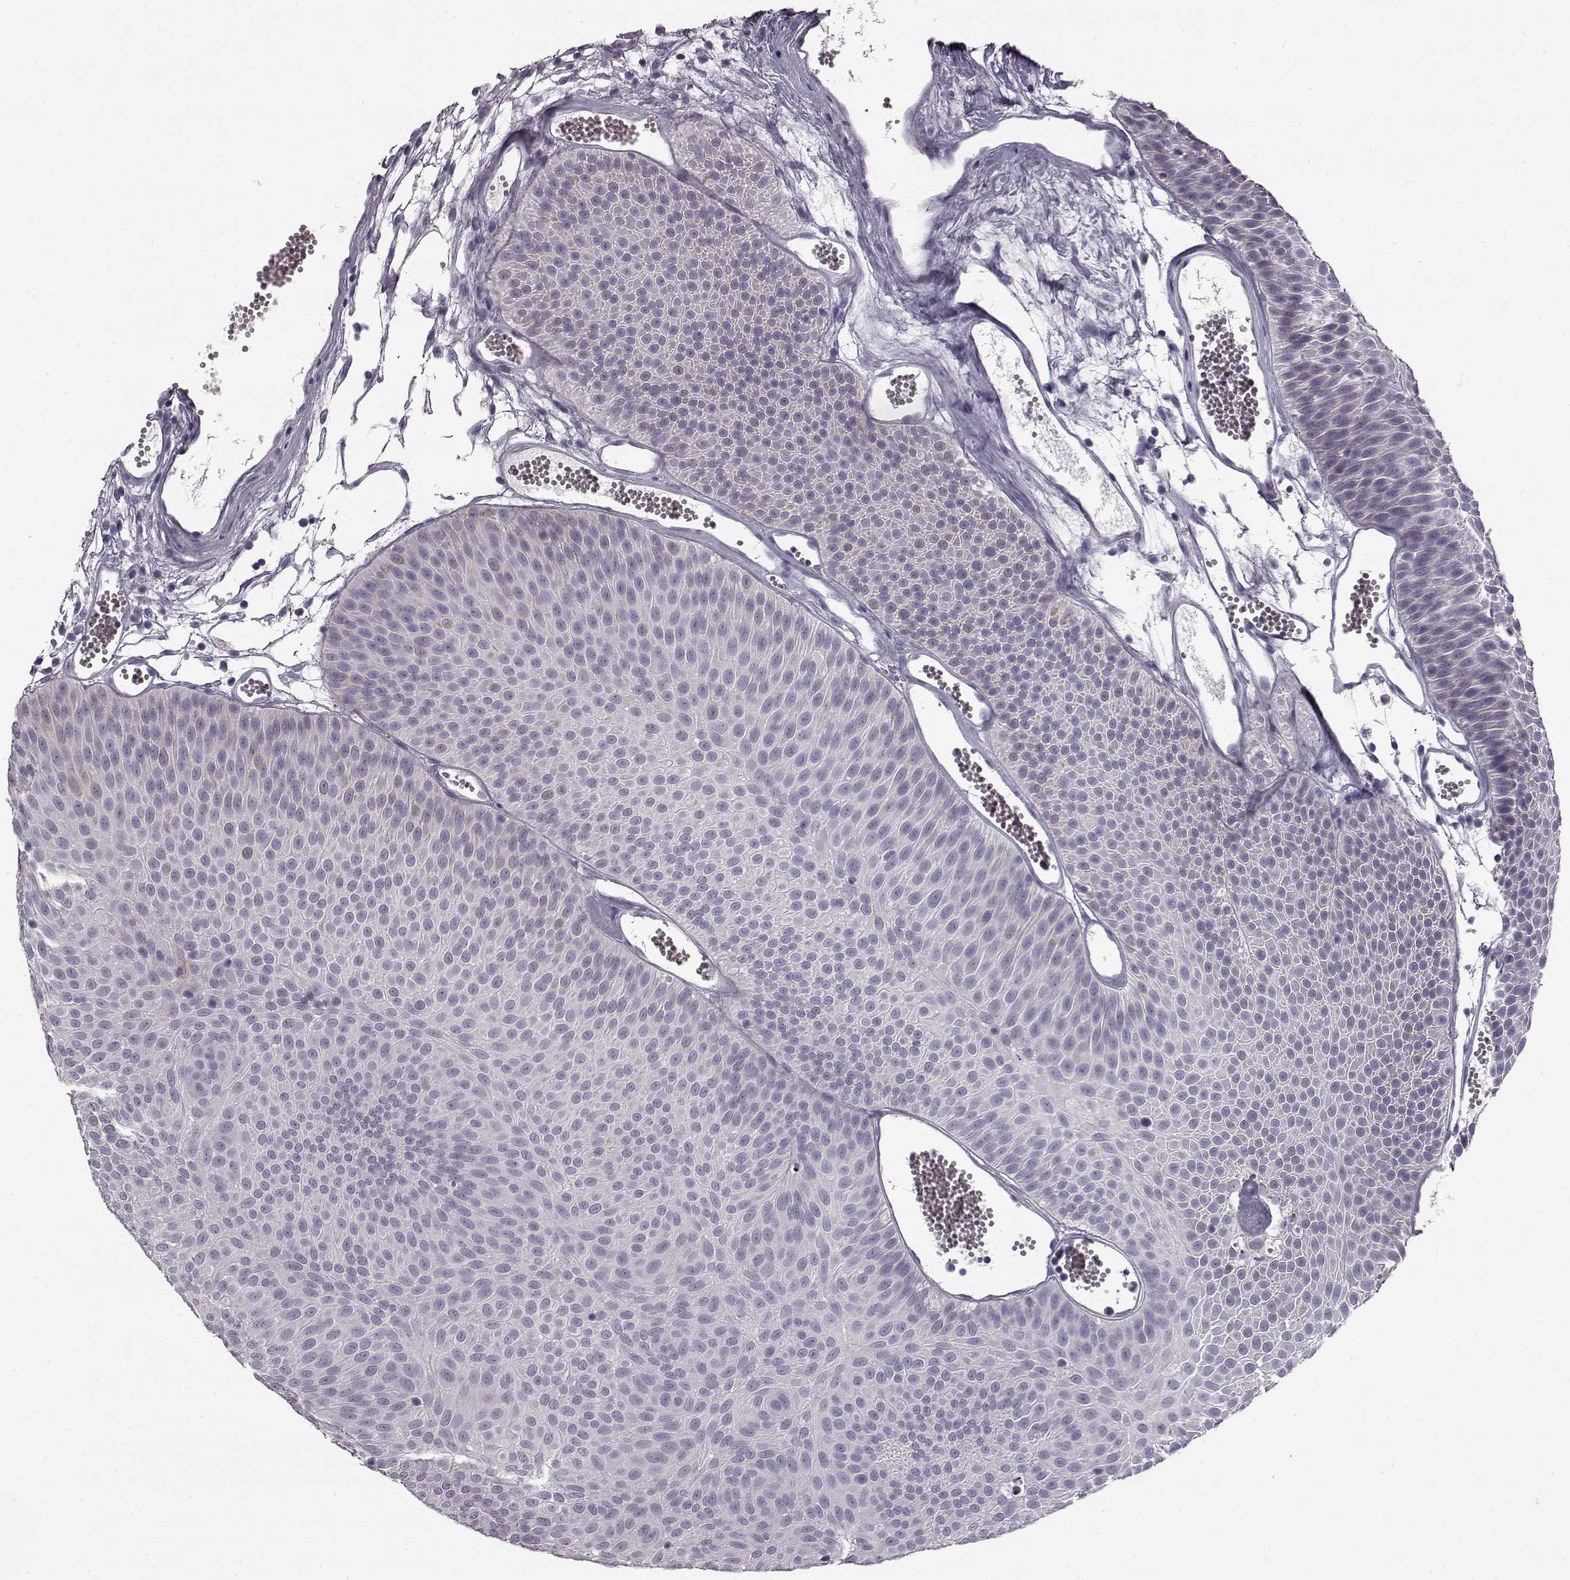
{"staining": {"intensity": "negative", "quantity": "none", "location": "none"}, "tissue": "urothelial cancer", "cell_type": "Tumor cells", "image_type": "cancer", "snomed": [{"axis": "morphology", "description": "Urothelial carcinoma, Low grade"}, {"axis": "topography", "description": "Urinary bladder"}], "caption": "The IHC histopathology image has no significant staining in tumor cells of urothelial cancer tissue.", "gene": "ODAD4", "patient": {"sex": "male", "age": 52}}